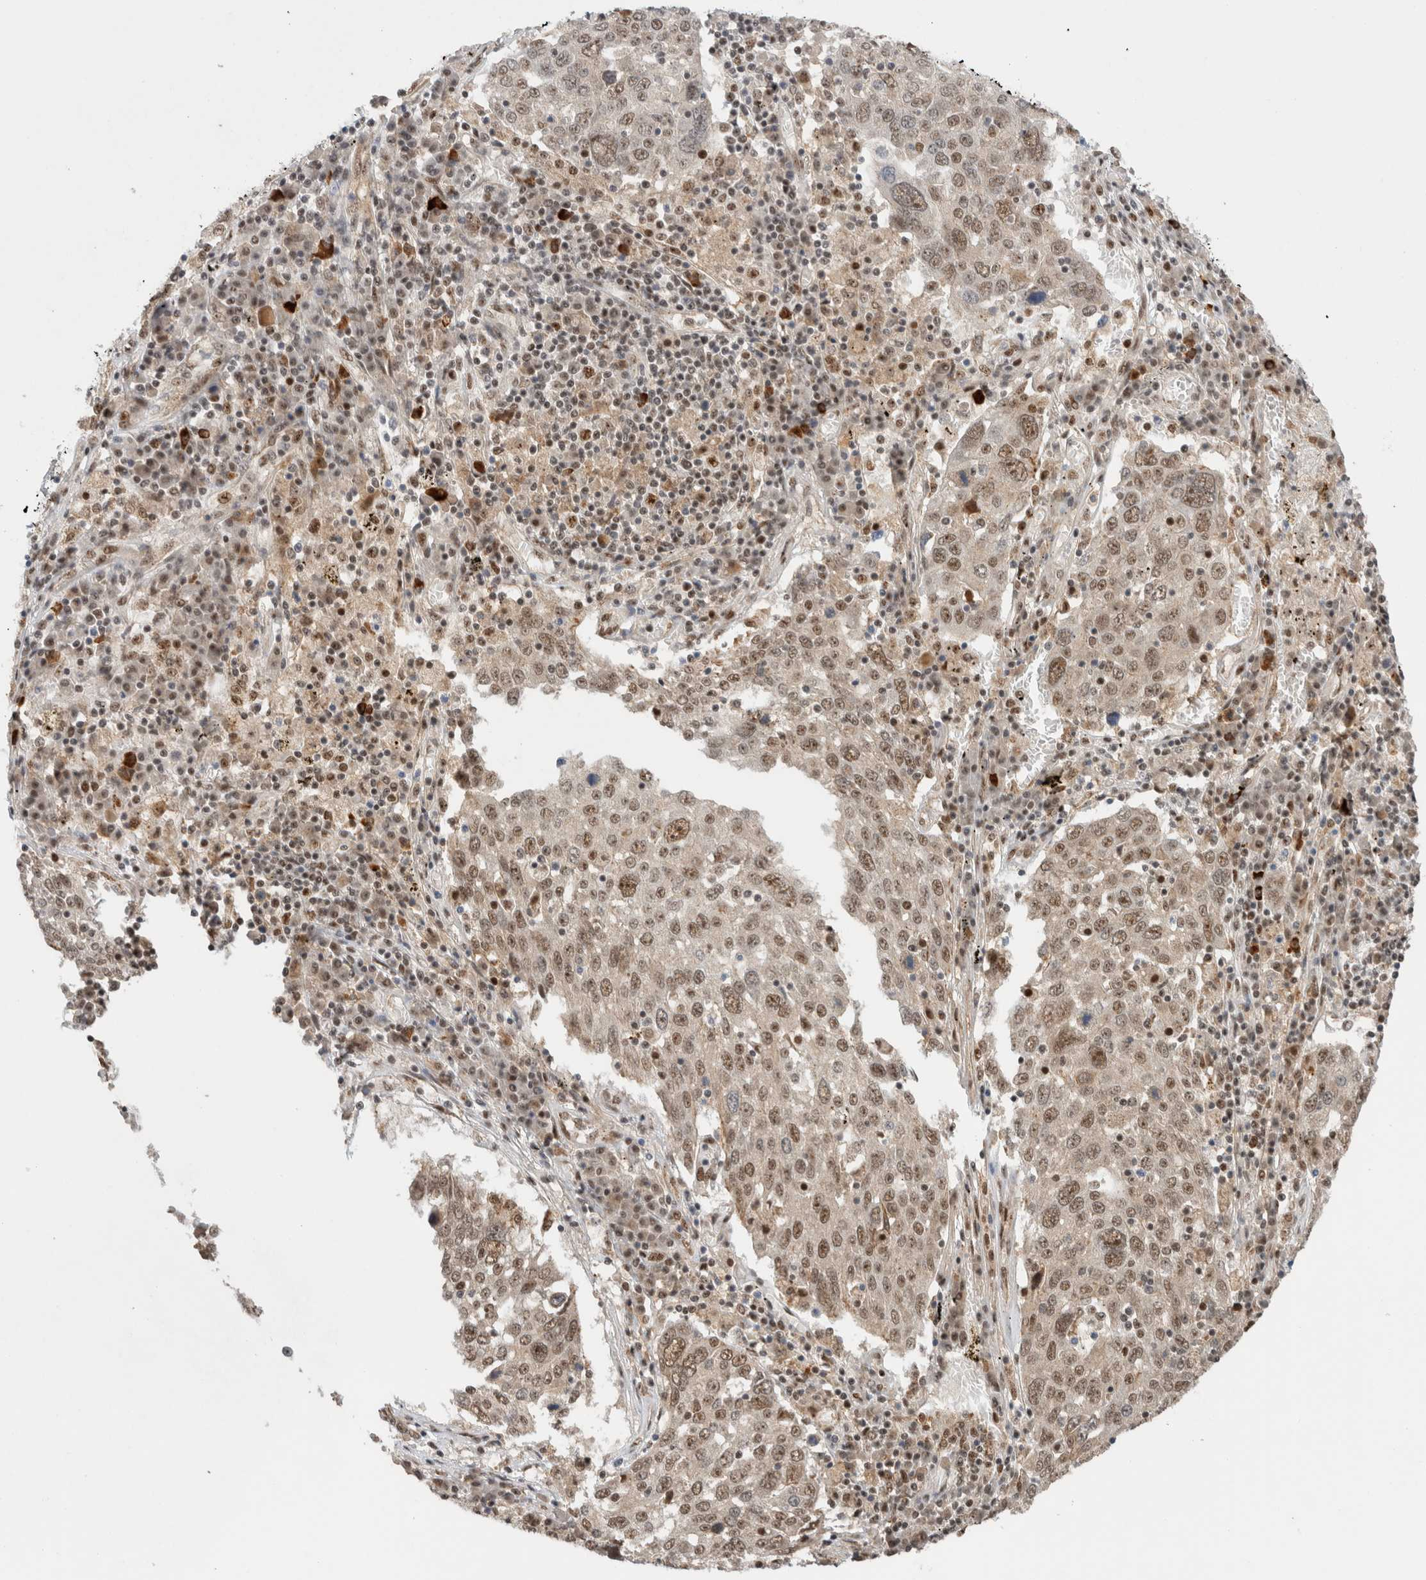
{"staining": {"intensity": "moderate", "quantity": ">75%", "location": "nuclear"}, "tissue": "lung cancer", "cell_type": "Tumor cells", "image_type": "cancer", "snomed": [{"axis": "morphology", "description": "Squamous cell carcinoma, NOS"}, {"axis": "topography", "description": "Lung"}], "caption": "The immunohistochemical stain shows moderate nuclear positivity in tumor cells of lung cancer tissue.", "gene": "MPHOSPH6", "patient": {"sex": "male", "age": 65}}